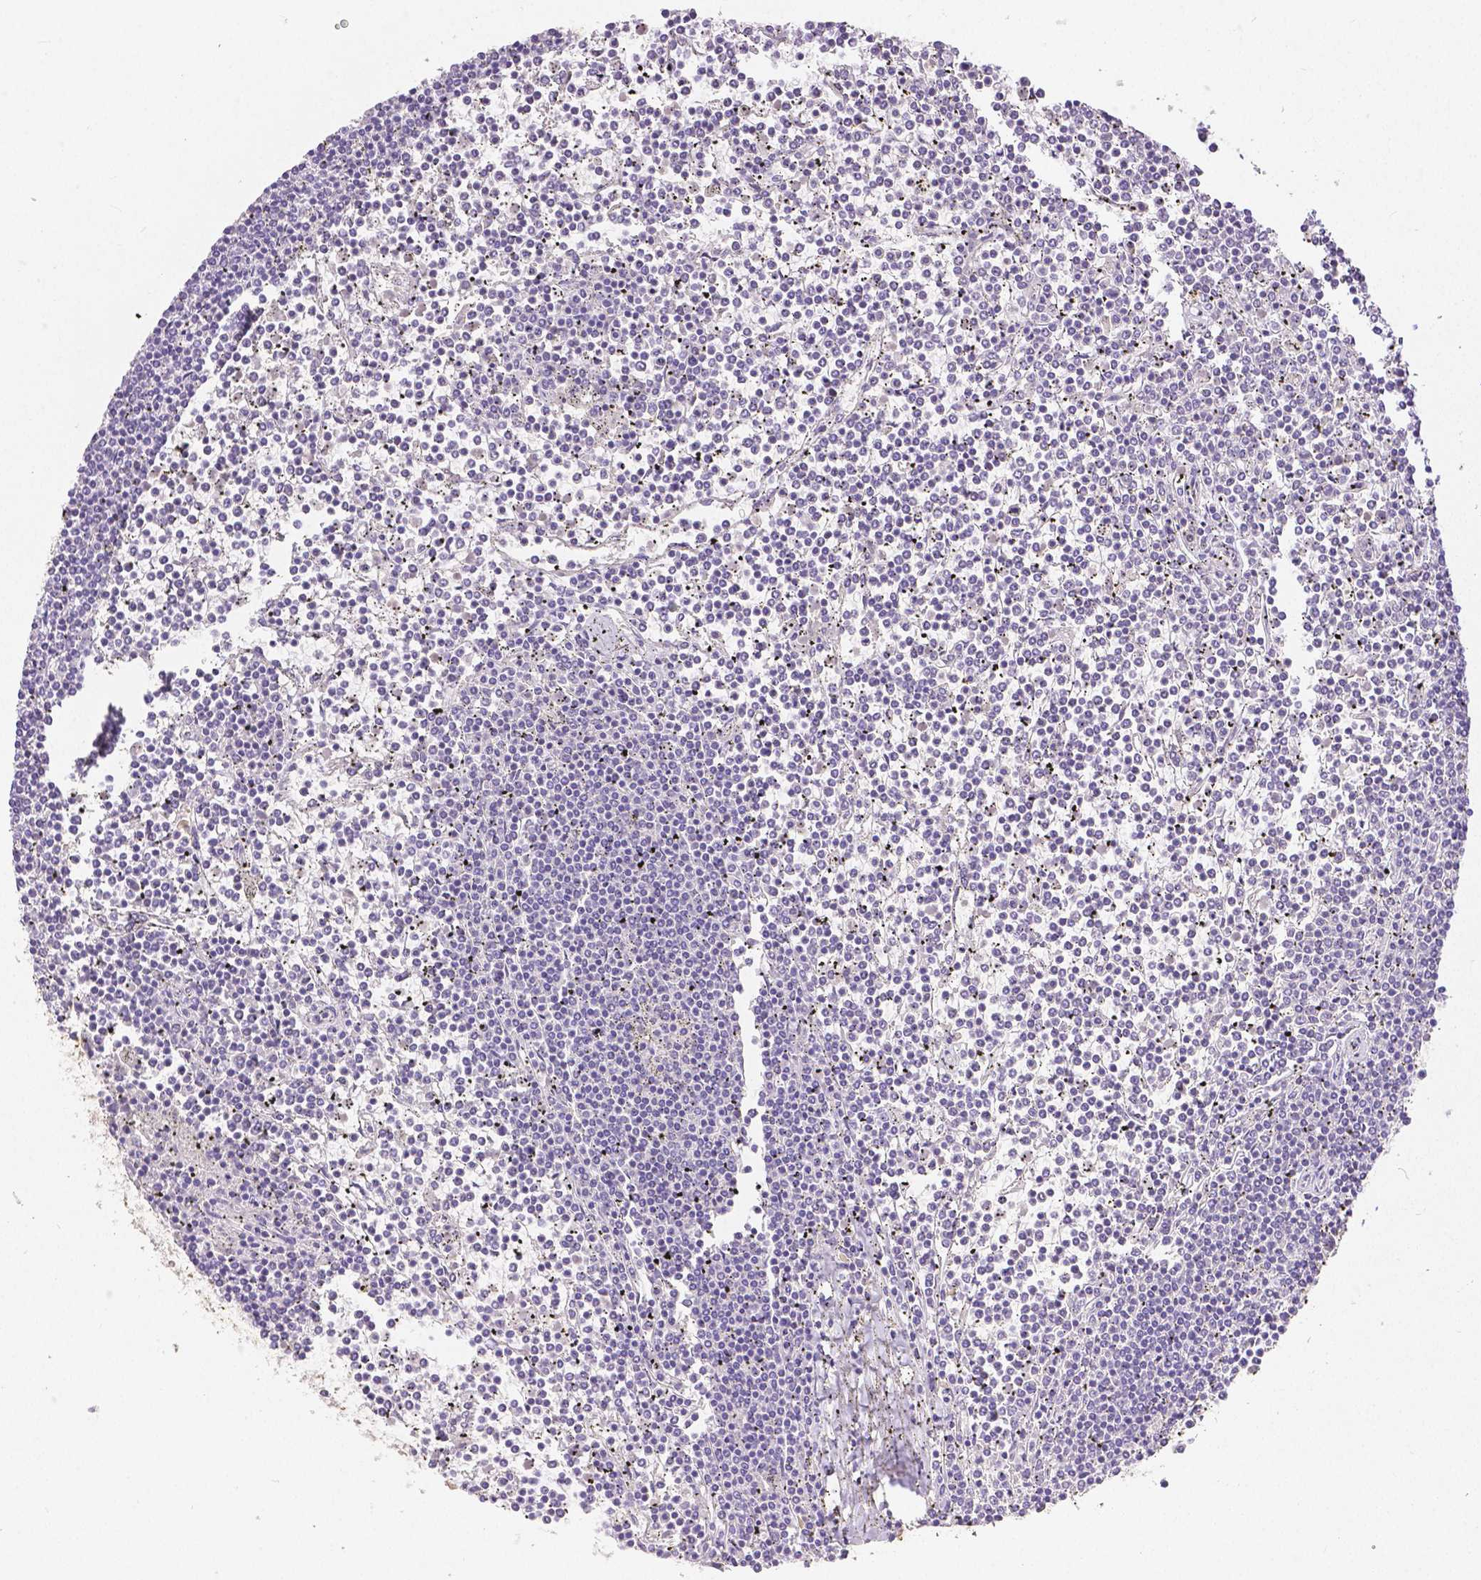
{"staining": {"intensity": "negative", "quantity": "none", "location": "none"}, "tissue": "lymphoma", "cell_type": "Tumor cells", "image_type": "cancer", "snomed": [{"axis": "morphology", "description": "Malignant lymphoma, non-Hodgkin's type, Low grade"}, {"axis": "topography", "description": "Spleen"}], "caption": "Human low-grade malignant lymphoma, non-Hodgkin's type stained for a protein using IHC exhibits no staining in tumor cells.", "gene": "OCLN", "patient": {"sex": "female", "age": 19}}